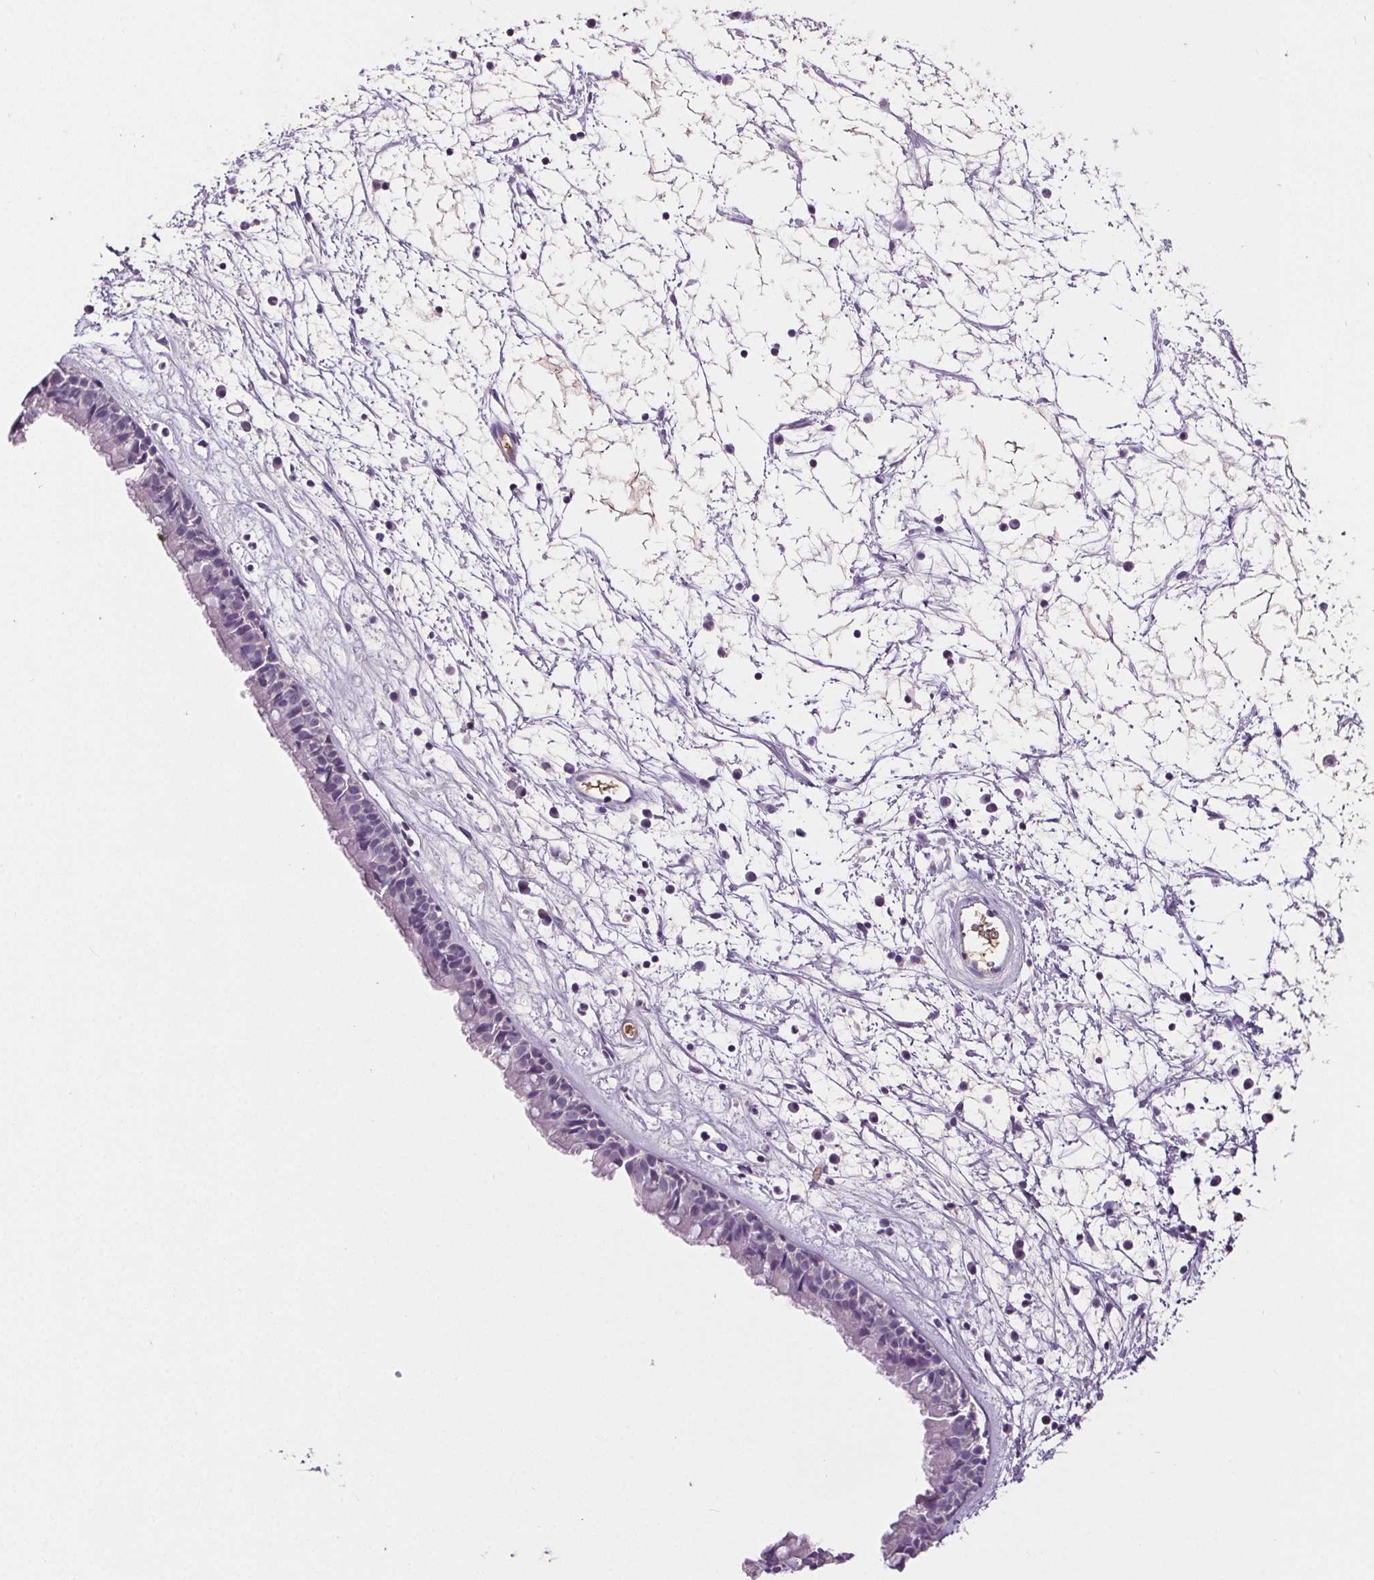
{"staining": {"intensity": "negative", "quantity": "none", "location": "none"}, "tissue": "nasopharynx", "cell_type": "Respiratory epithelial cells", "image_type": "normal", "snomed": [{"axis": "morphology", "description": "Normal tissue, NOS"}, {"axis": "topography", "description": "Nasopharynx"}], "caption": "A high-resolution image shows immunohistochemistry (IHC) staining of normal nasopharynx, which reveals no significant positivity in respiratory epithelial cells. The staining is performed using DAB brown chromogen with nuclei counter-stained in using hematoxylin.", "gene": "CD5L", "patient": {"sex": "male", "age": 24}}